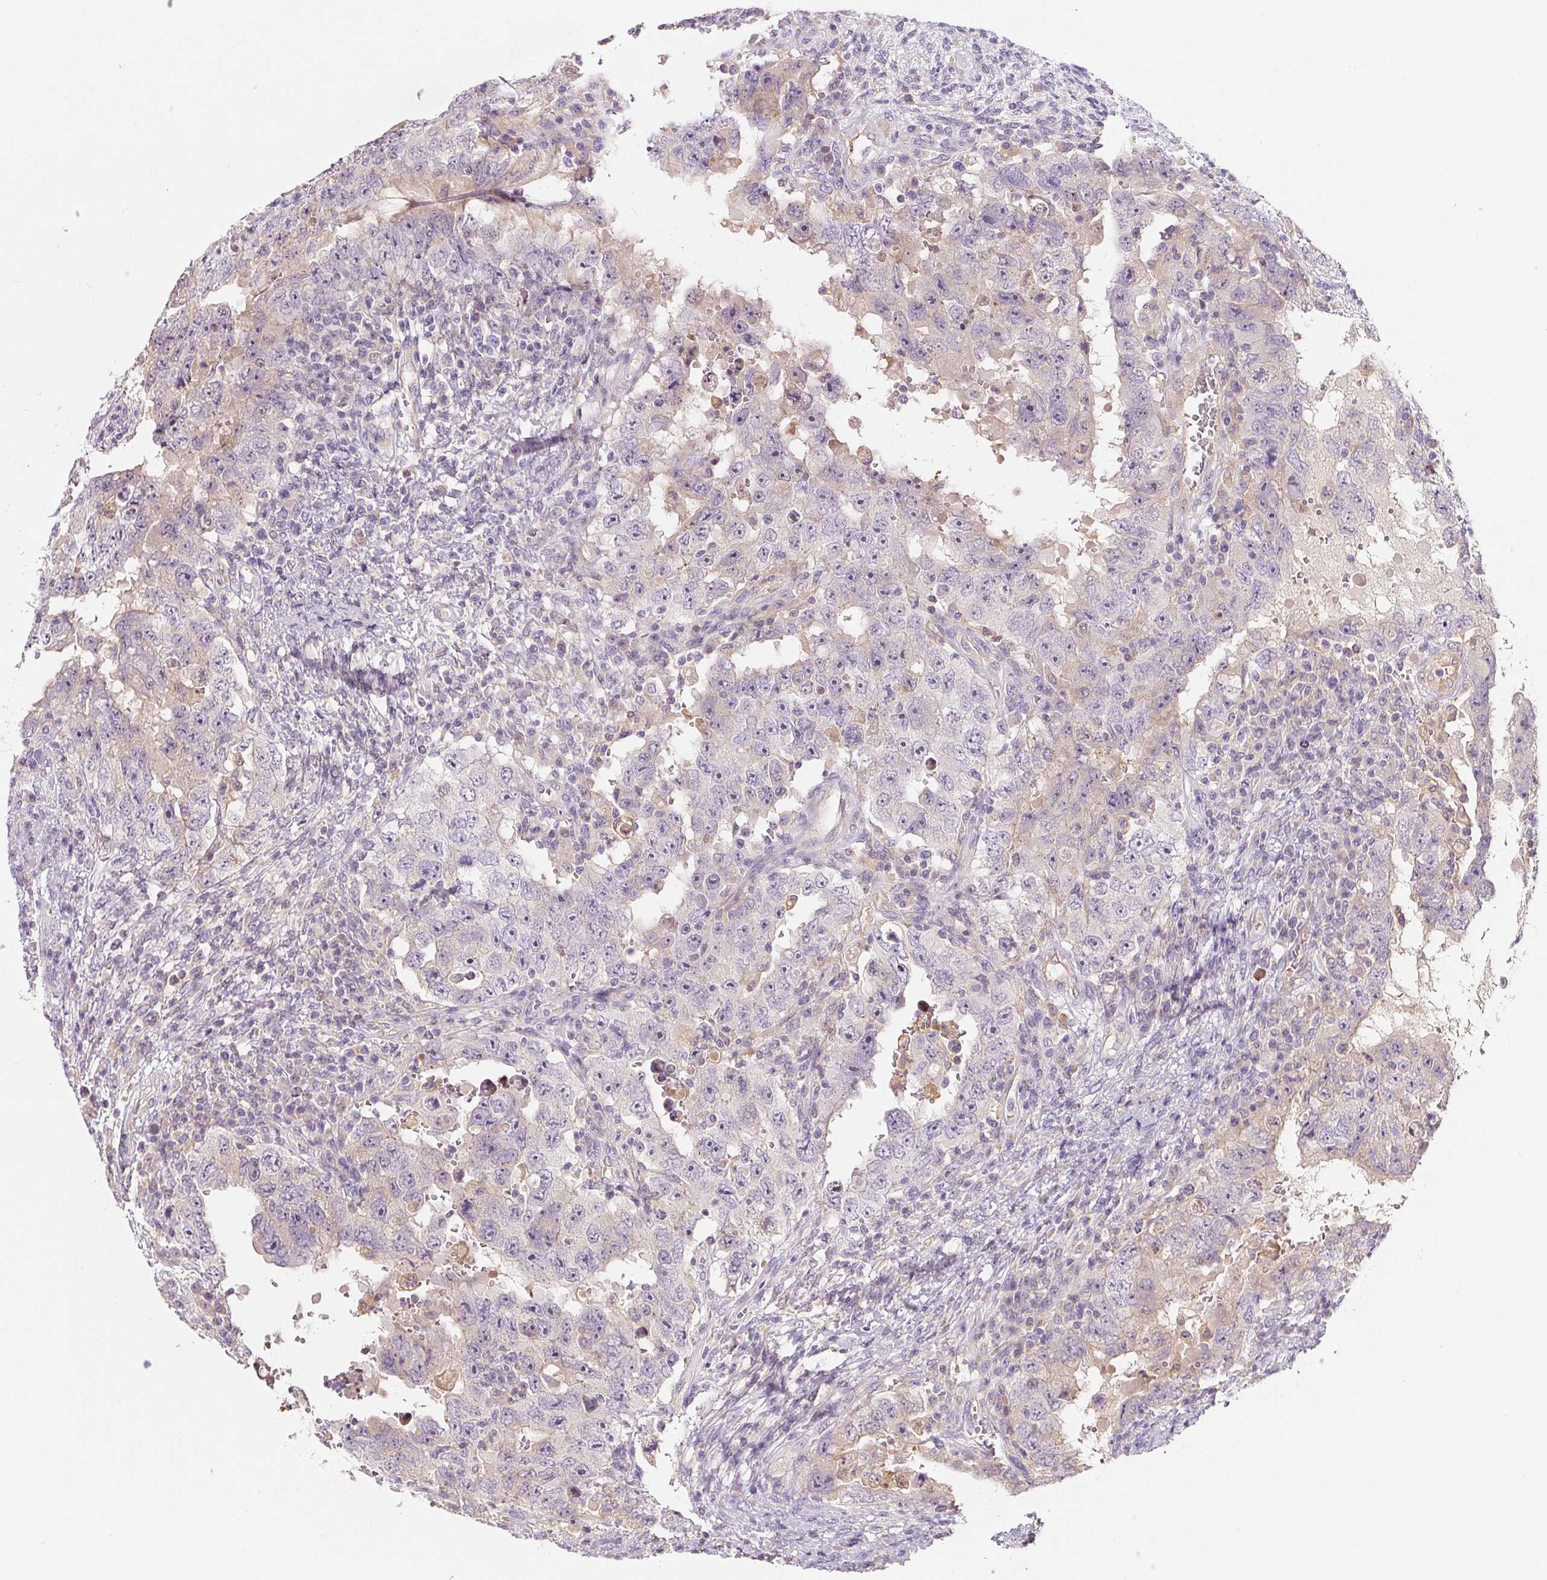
{"staining": {"intensity": "negative", "quantity": "none", "location": "none"}, "tissue": "testis cancer", "cell_type": "Tumor cells", "image_type": "cancer", "snomed": [{"axis": "morphology", "description": "Carcinoma, Embryonal, NOS"}, {"axis": "topography", "description": "Testis"}], "caption": "Protein analysis of testis cancer (embryonal carcinoma) demonstrates no significant staining in tumor cells.", "gene": "PWWP3B", "patient": {"sex": "male", "age": 26}}